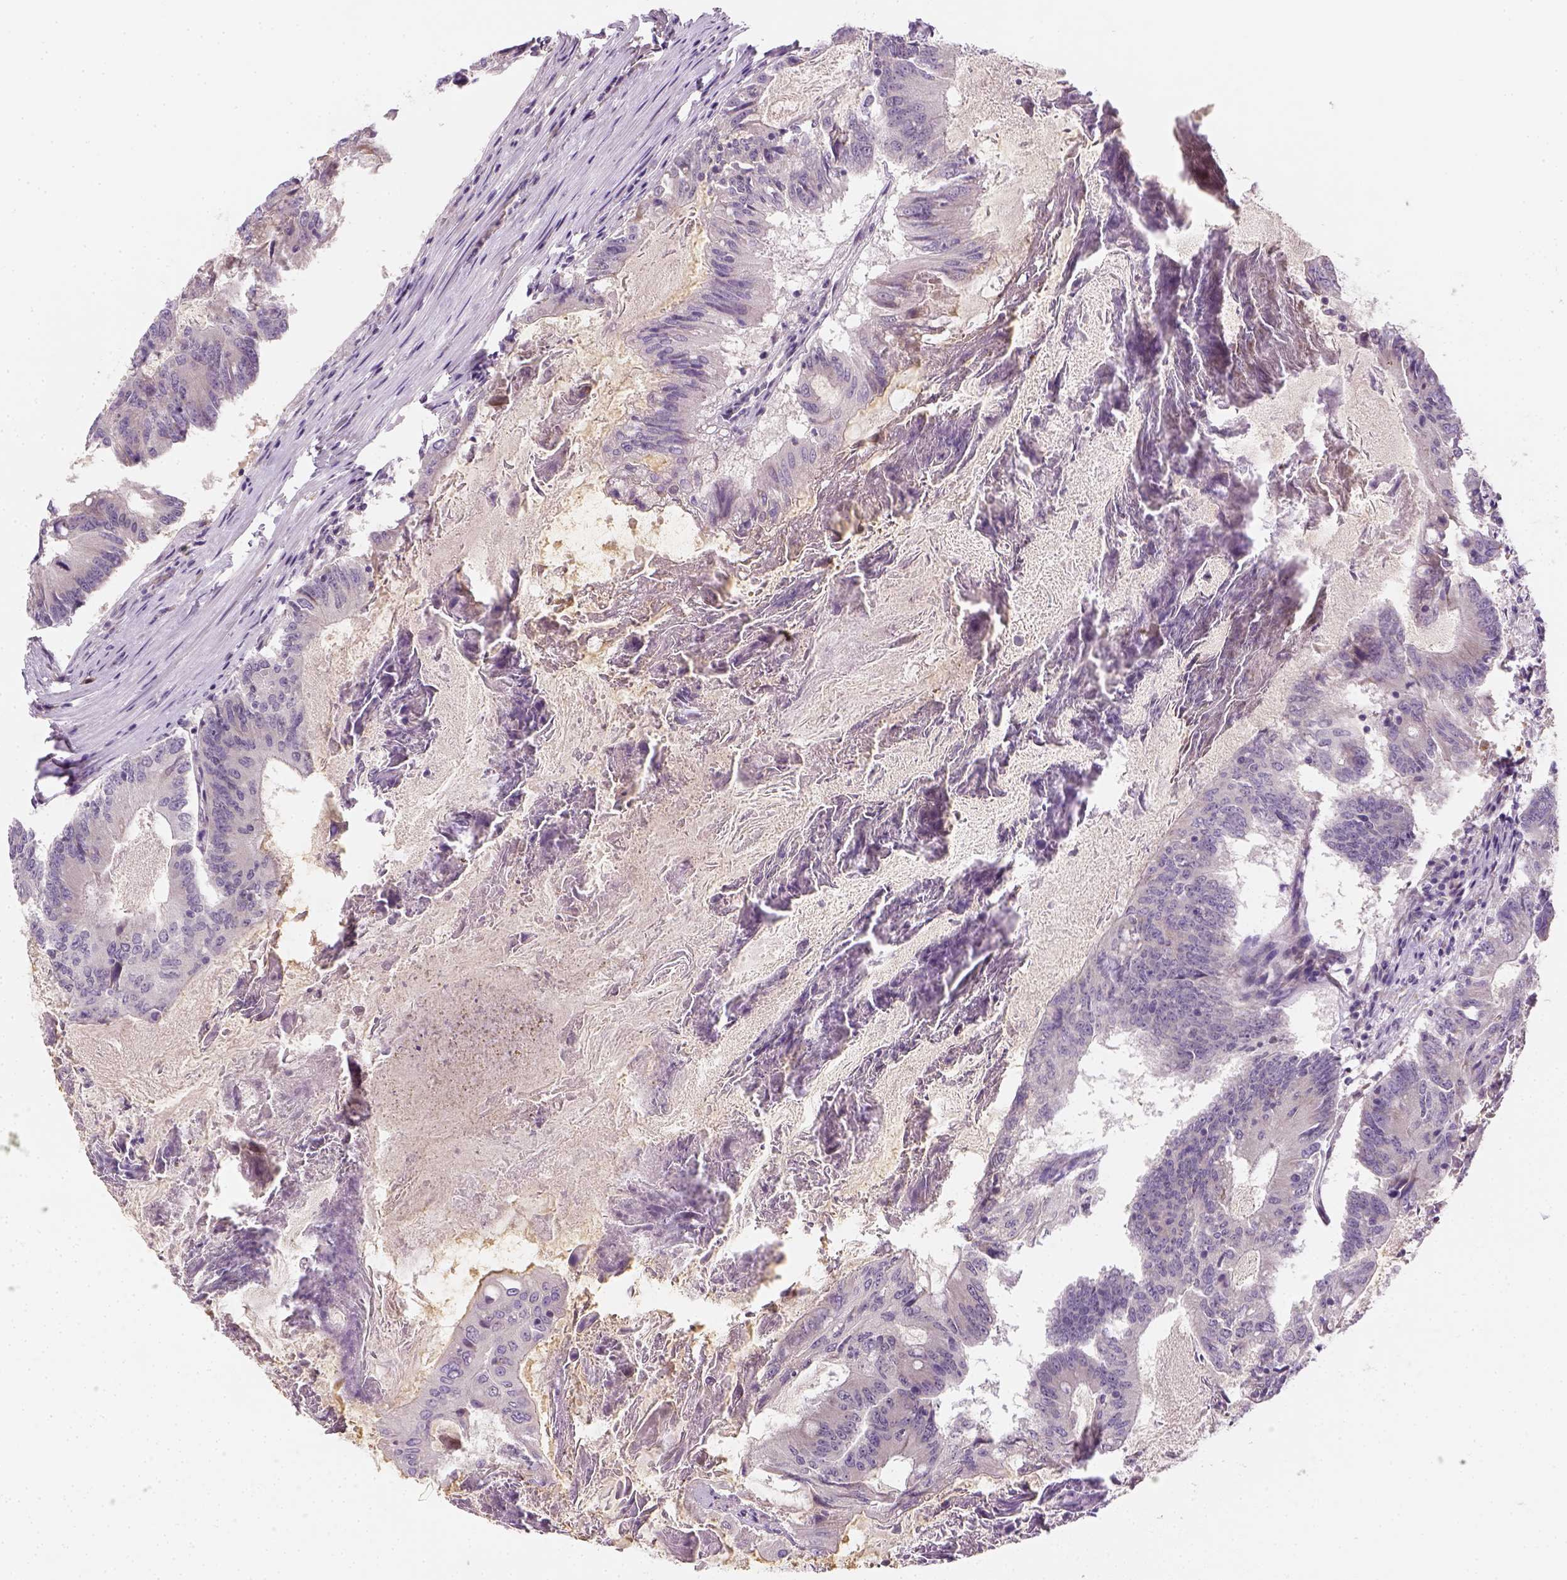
{"staining": {"intensity": "negative", "quantity": "none", "location": "none"}, "tissue": "colorectal cancer", "cell_type": "Tumor cells", "image_type": "cancer", "snomed": [{"axis": "morphology", "description": "Adenocarcinoma, NOS"}, {"axis": "topography", "description": "Colon"}], "caption": "Human colorectal cancer (adenocarcinoma) stained for a protein using immunohistochemistry (IHC) displays no staining in tumor cells.", "gene": "MAGEB3", "patient": {"sex": "female", "age": 70}}